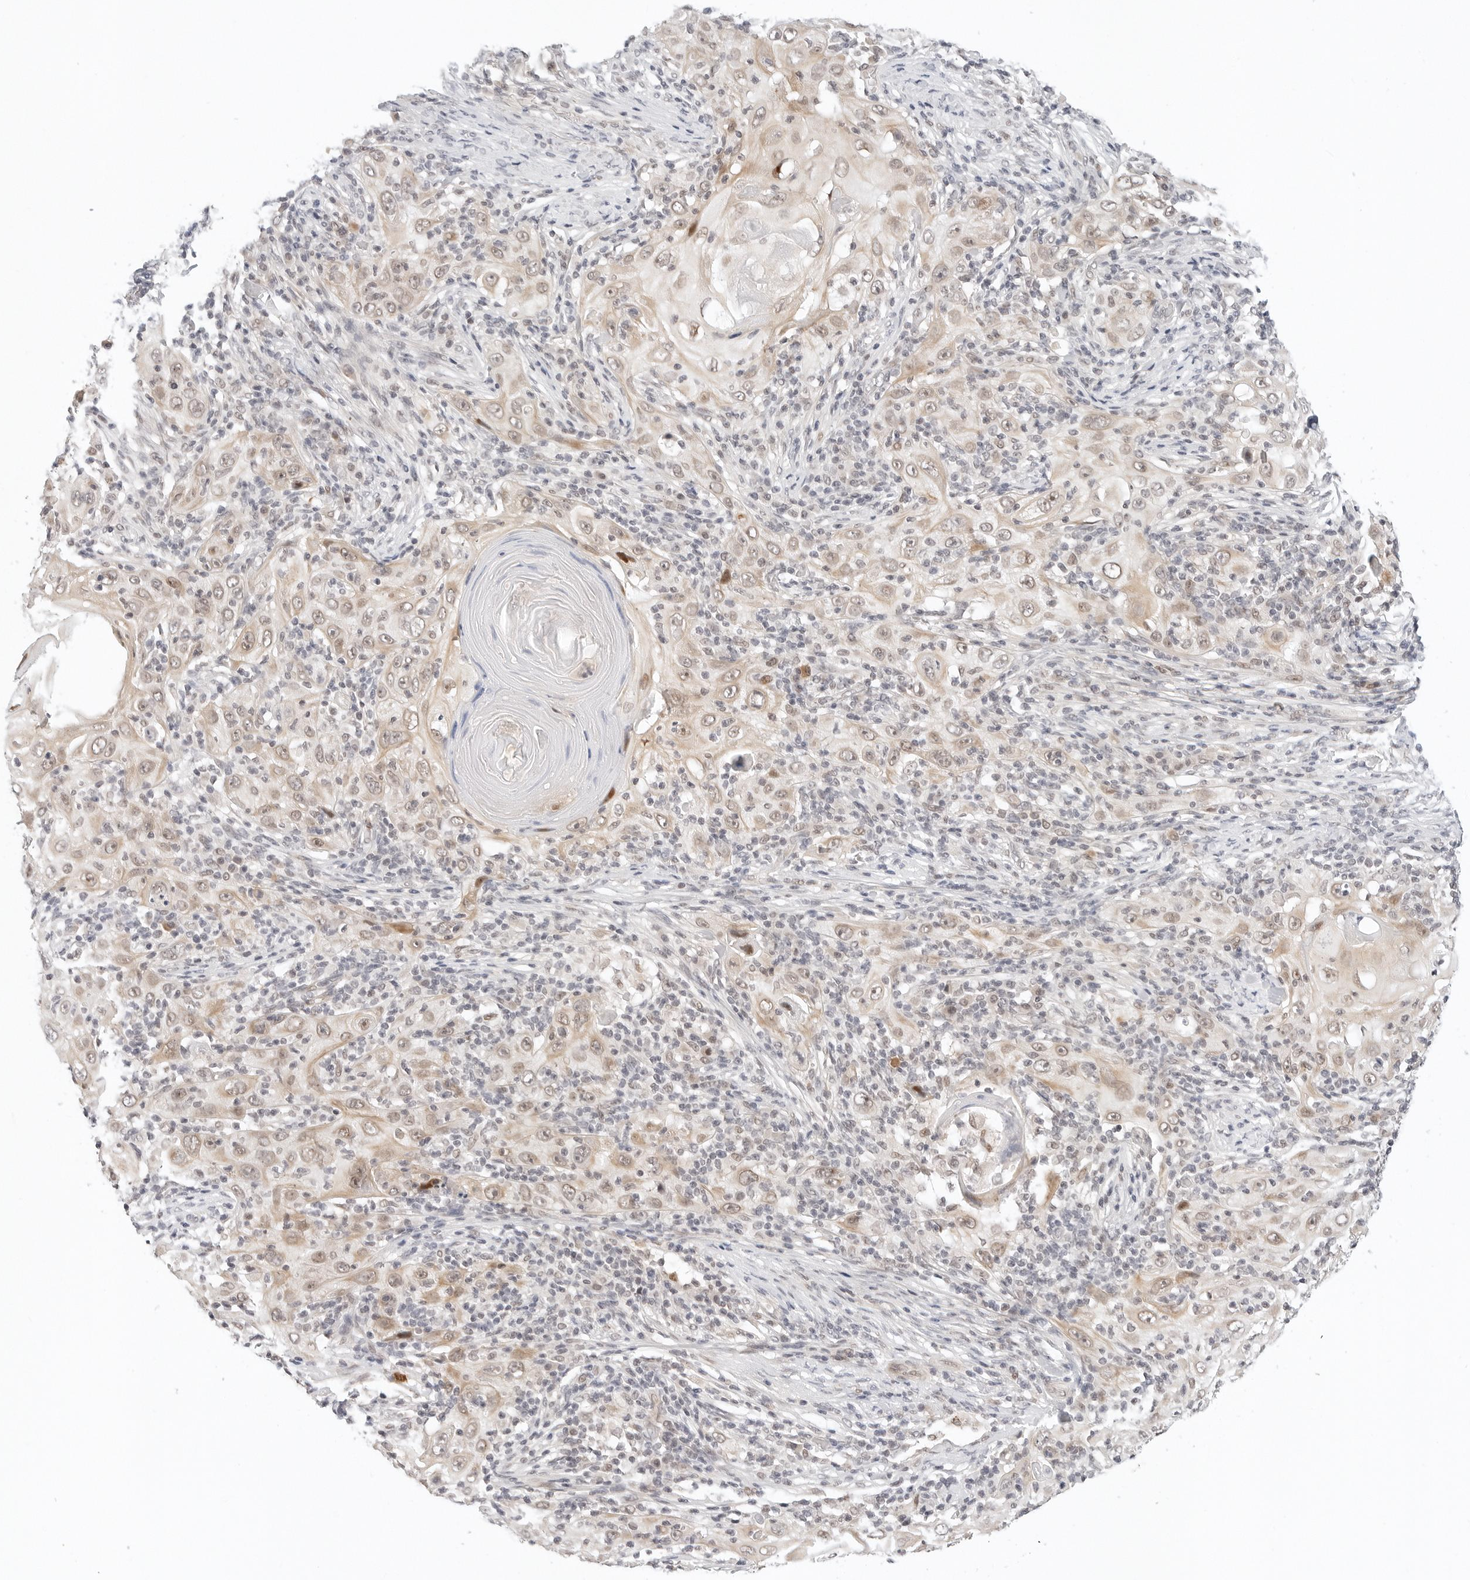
{"staining": {"intensity": "weak", "quantity": ">75%", "location": "cytoplasmic/membranous,nuclear"}, "tissue": "skin cancer", "cell_type": "Tumor cells", "image_type": "cancer", "snomed": [{"axis": "morphology", "description": "Squamous cell carcinoma, NOS"}, {"axis": "topography", "description": "Skin"}], "caption": "Immunohistochemical staining of human skin cancer (squamous cell carcinoma) demonstrates low levels of weak cytoplasmic/membranous and nuclear positivity in about >75% of tumor cells.", "gene": "TSEN2", "patient": {"sex": "female", "age": 88}}